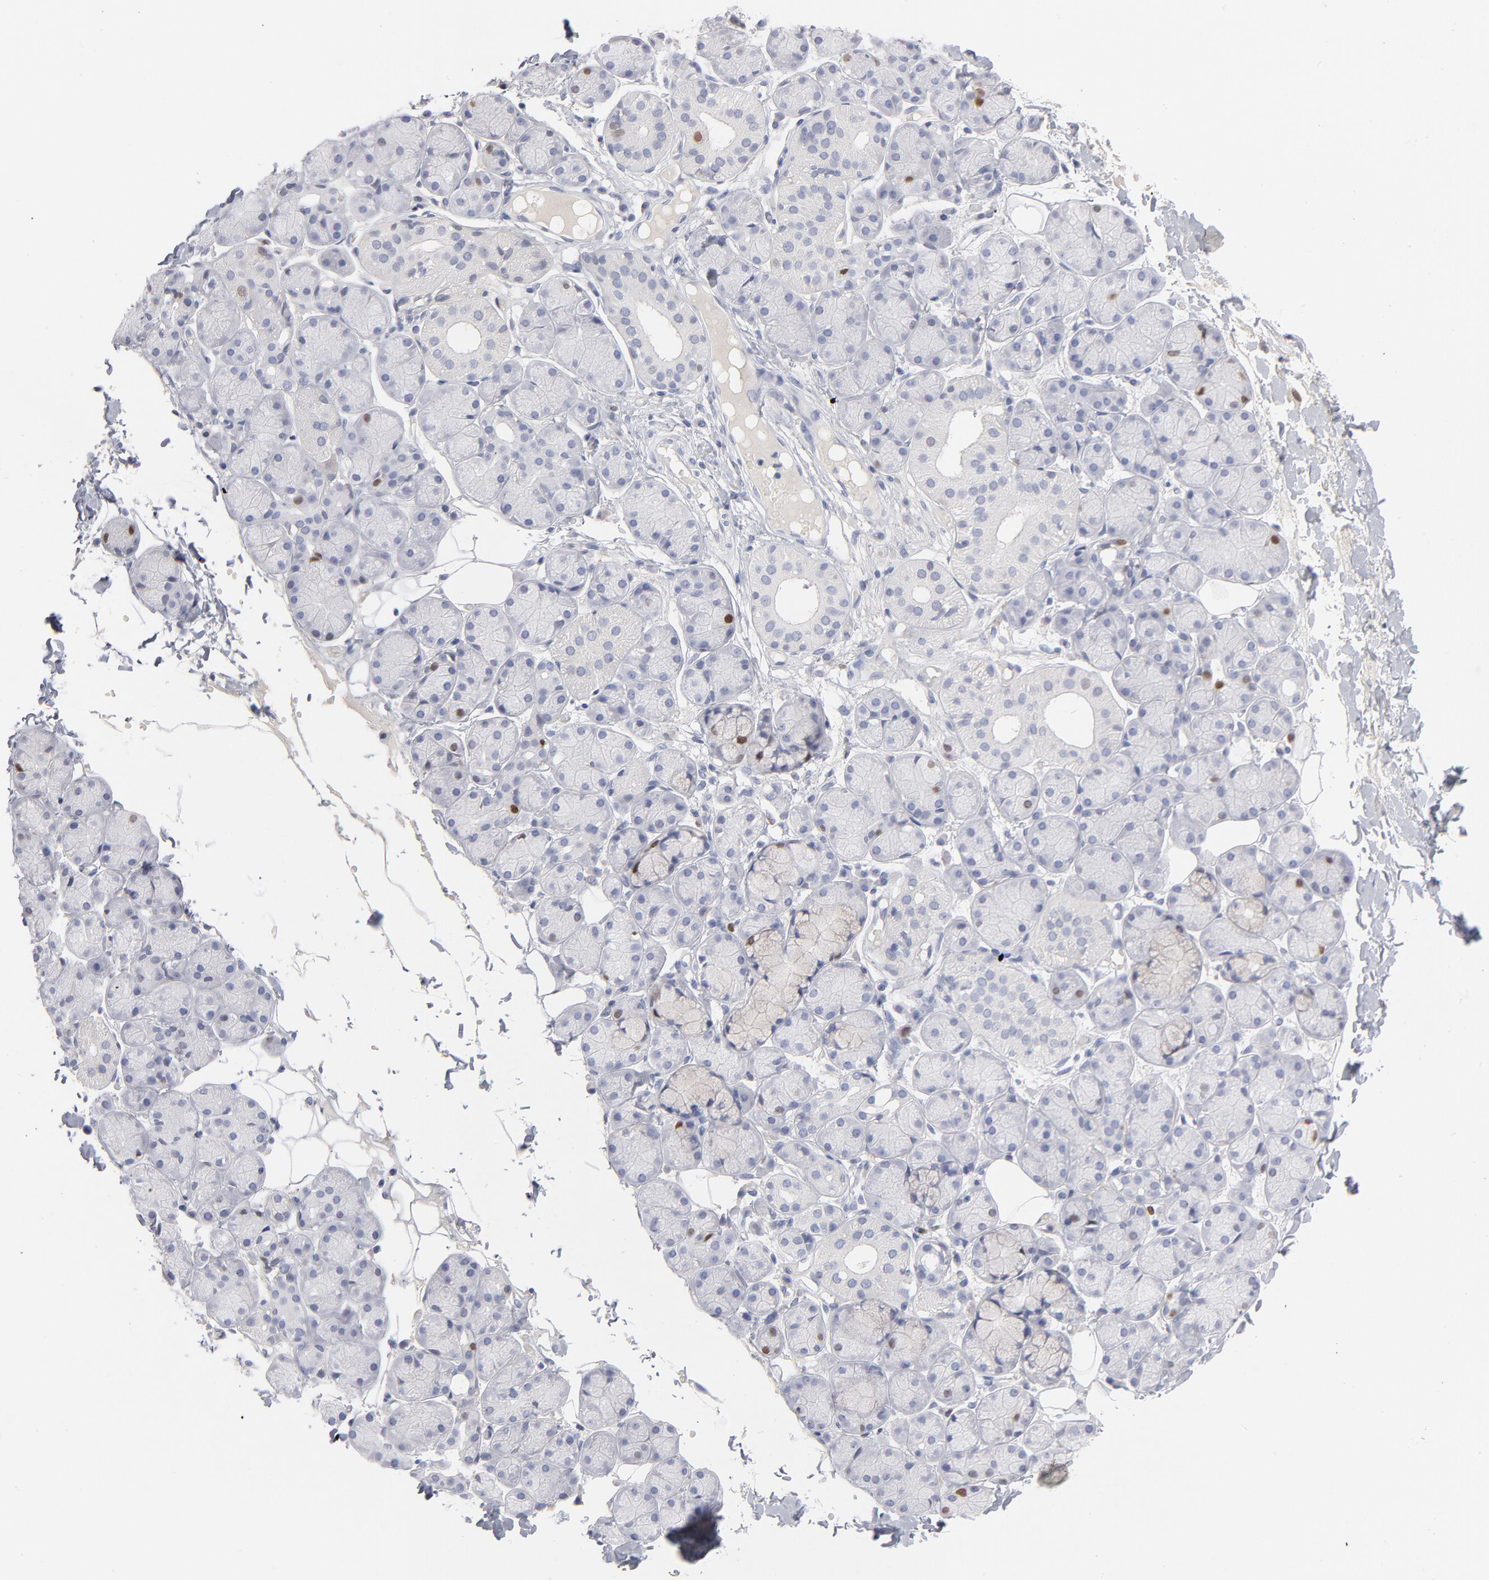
{"staining": {"intensity": "moderate", "quantity": "<25%", "location": "nuclear"}, "tissue": "salivary gland", "cell_type": "Glandular cells", "image_type": "normal", "snomed": [{"axis": "morphology", "description": "Normal tissue, NOS"}, {"axis": "topography", "description": "Skeletal muscle"}, {"axis": "topography", "description": "Oral tissue"}, {"axis": "topography", "description": "Salivary gland"}, {"axis": "topography", "description": "Peripheral nerve tissue"}], "caption": "An immunohistochemistry image of unremarkable tissue is shown. Protein staining in brown shows moderate nuclear positivity in salivary gland within glandular cells.", "gene": "MCM7", "patient": {"sex": "male", "age": 54}}